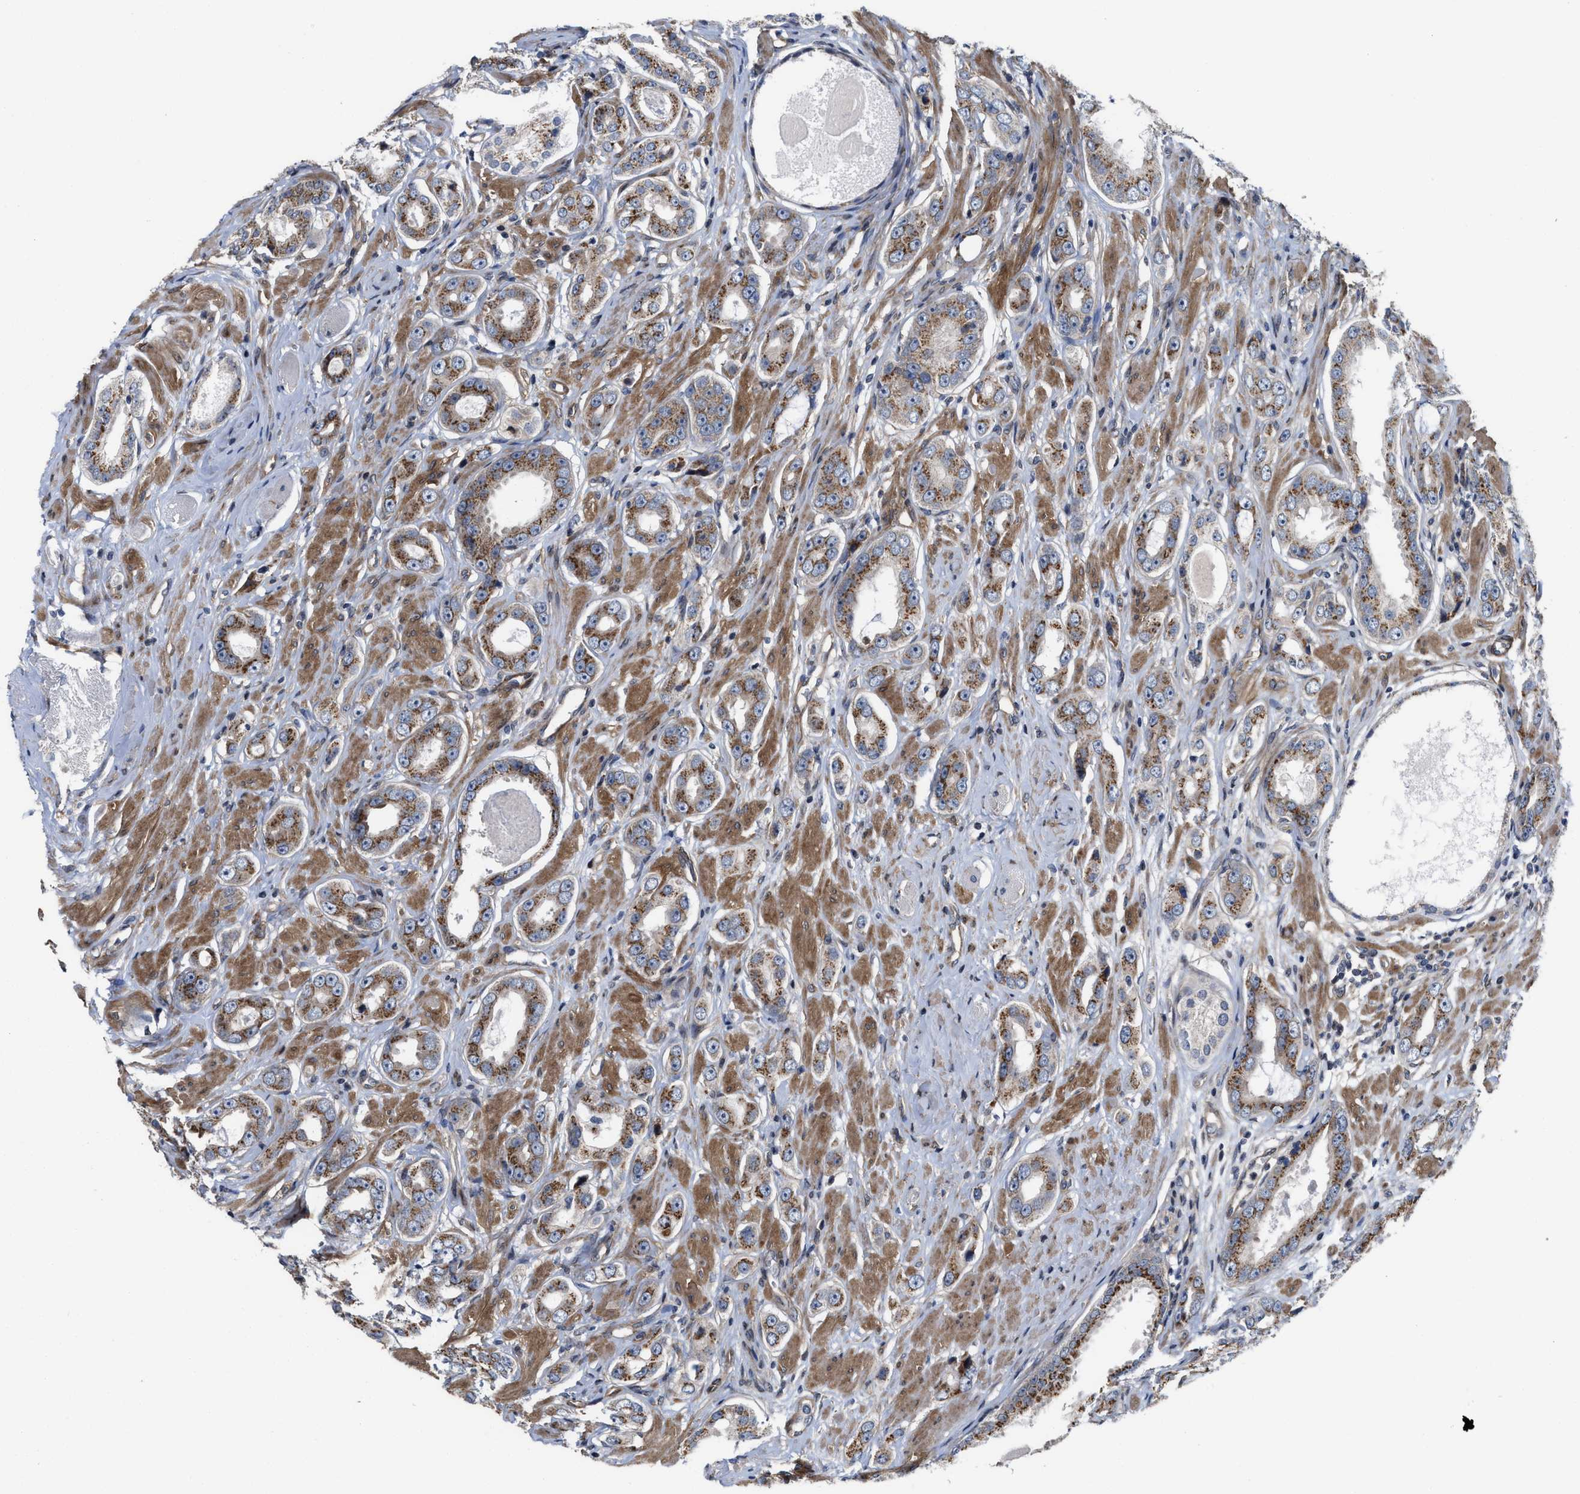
{"staining": {"intensity": "moderate", "quantity": ">75%", "location": "cytoplasmic/membranous"}, "tissue": "prostate cancer", "cell_type": "Tumor cells", "image_type": "cancer", "snomed": [{"axis": "morphology", "description": "Adenocarcinoma, Medium grade"}, {"axis": "topography", "description": "Prostate"}], "caption": "Immunohistochemistry (IHC) of prostate cancer reveals medium levels of moderate cytoplasmic/membranous staining in about >75% of tumor cells. The protein of interest is shown in brown color, while the nuclei are stained blue.", "gene": "TGFB1I1", "patient": {"sex": "male", "age": 53}}